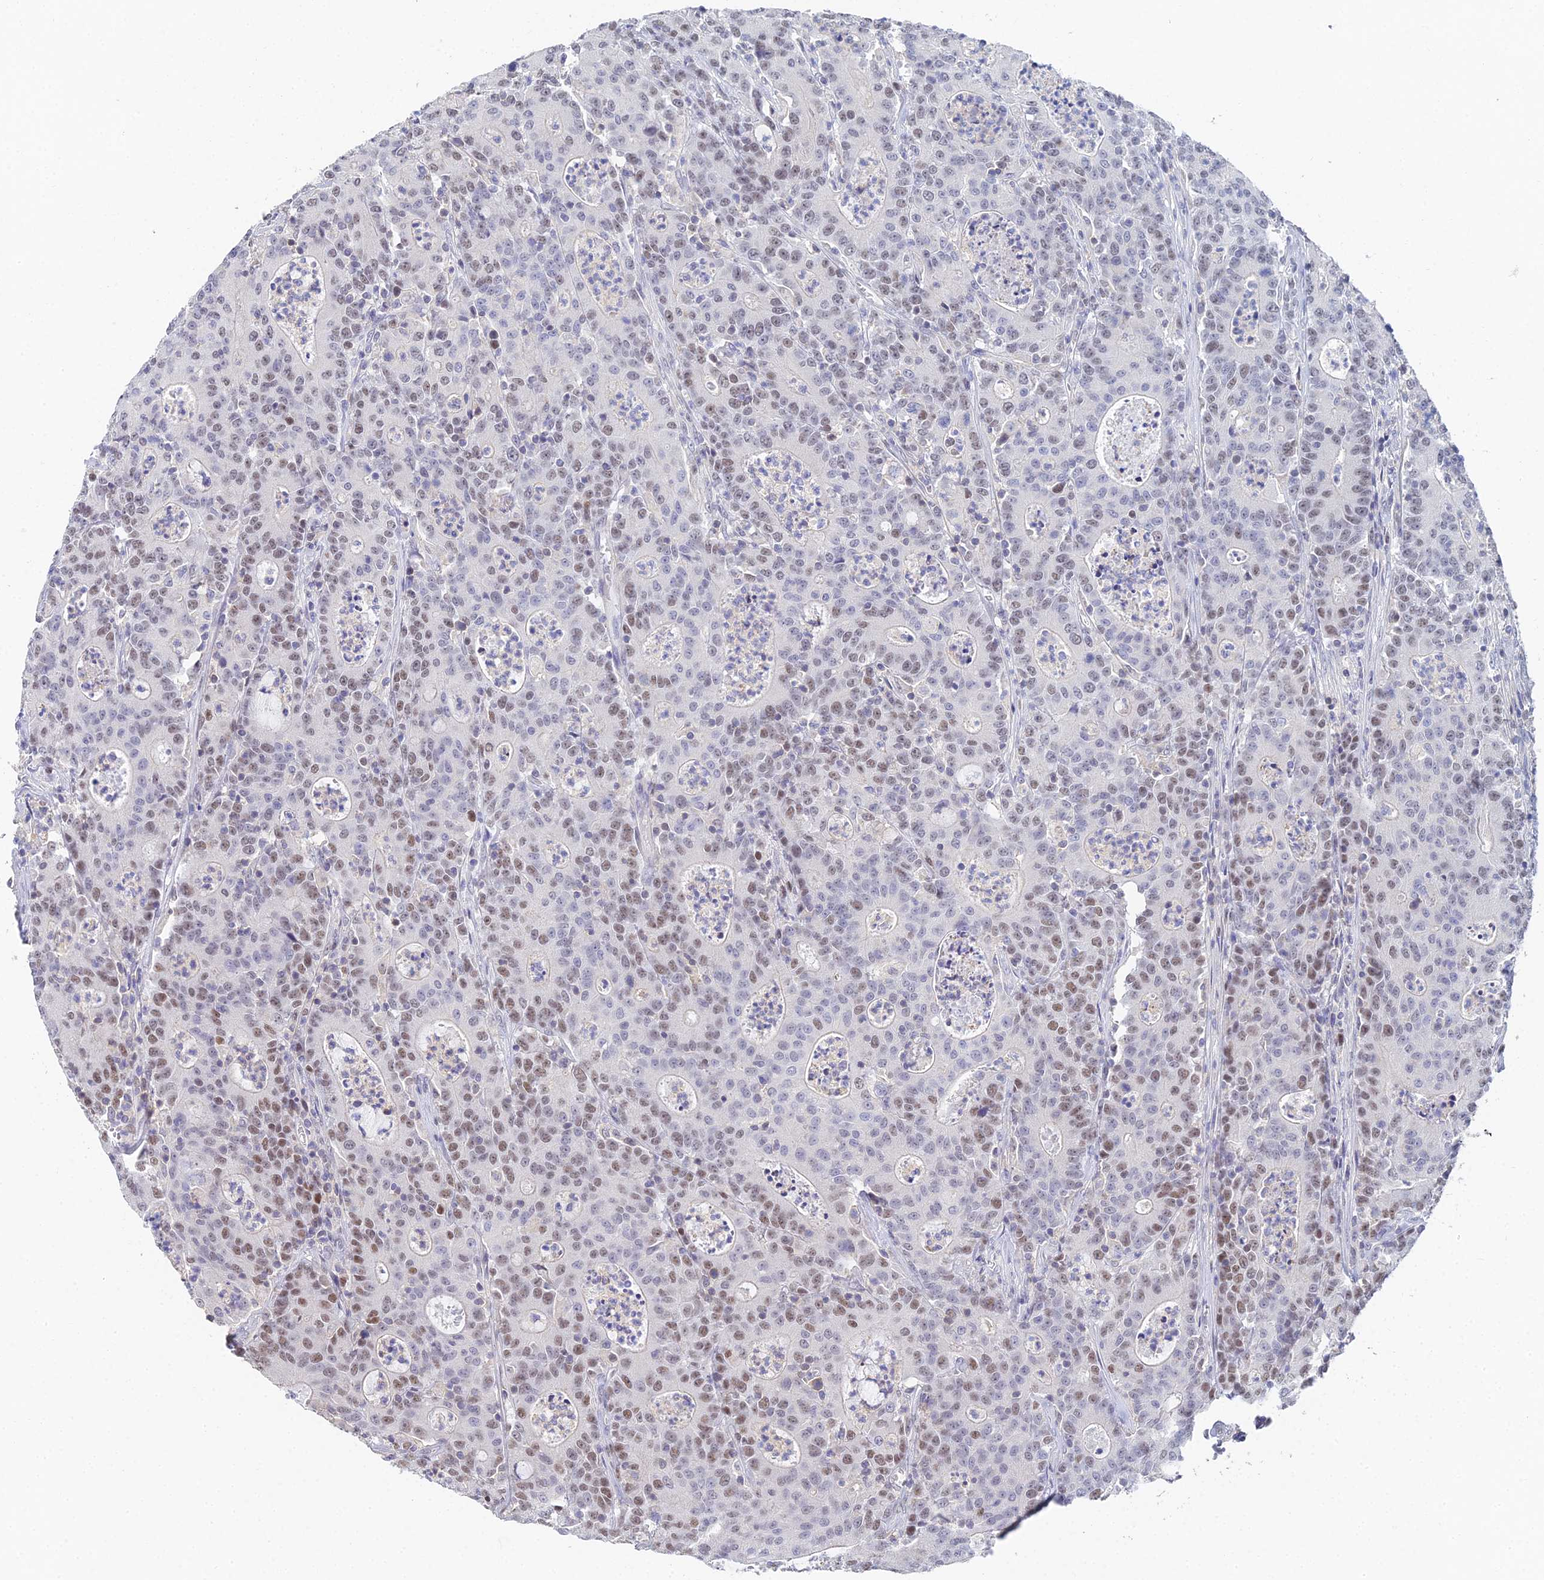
{"staining": {"intensity": "moderate", "quantity": ">75%", "location": "nuclear"}, "tissue": "colorectal cancer", "cell_type": "Tumor cells", "image_type": "cancer", "snomed": [{"axis": "morphology", "description": "Adenocarcinoma, NOS"}, {"axis": "topography", "description": "Colon"}], "caption": "Moderate nuclear protein staining is seen in about >75% of tumor cells in colorectal cancer (adenocarcinoma).", "gene": "MCM2", "patient": {"sex": "male", "age": 83}}